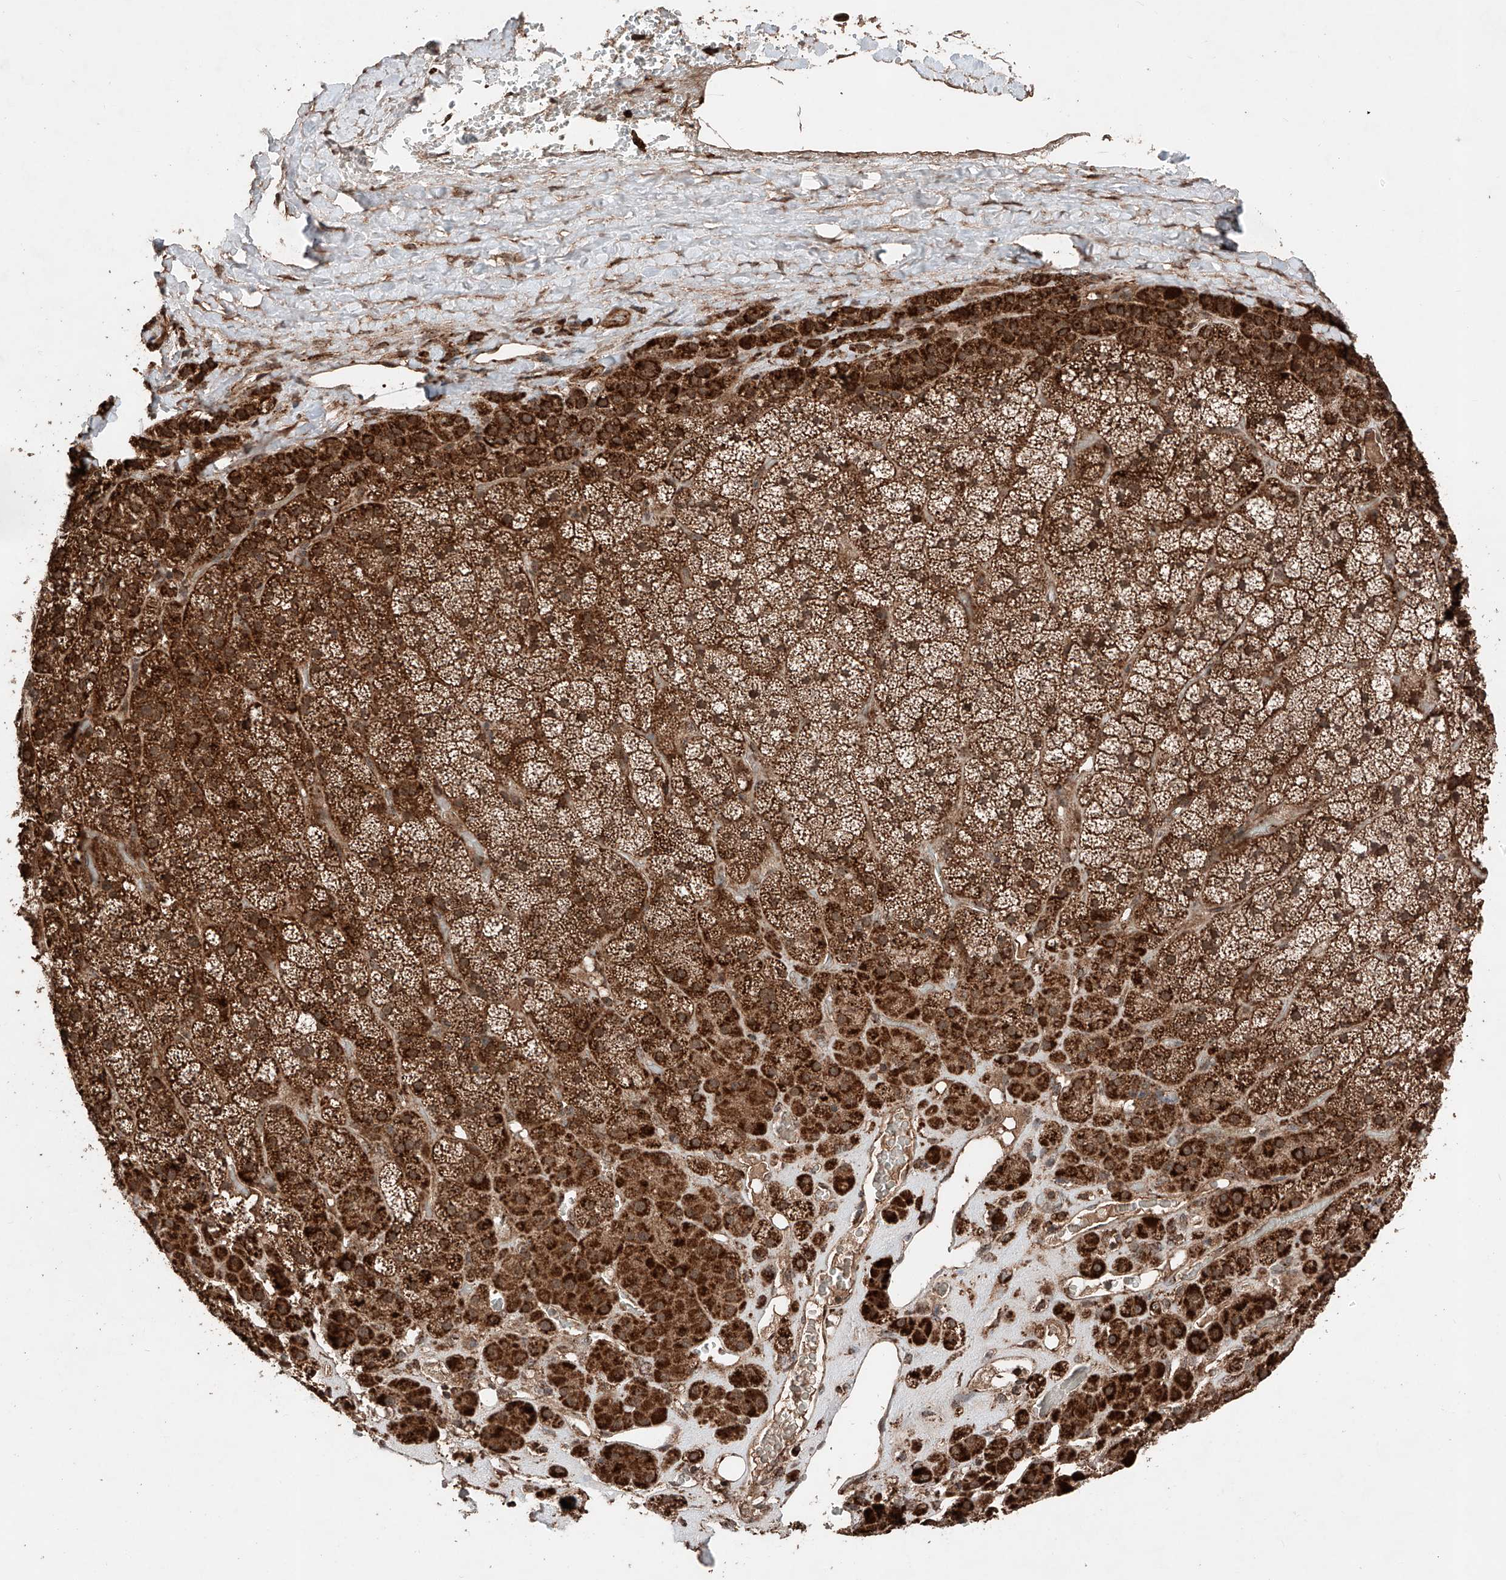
{"staining": {"intensity": "strong", "quantity": ">75%", "location": "cytoplasmic/membranous"}, "tissue": "adrenal gland", "cell_type": "Glandular cells", "image_type": "normal", "snomed": [{"axis": "morphology", "description": "Normal tissue, NOS"}, {"axis": "topography", "description": "Adrenal gland"}], "caption": "DAB immunohistochemical staining of unremarkable adrenal gland exhibits strong cytoplasmic/membranous protein positivity in about >75% of glandular cells.", "gene": "ZSCAN29", "patient": {"sex": "male", "age": 57}}